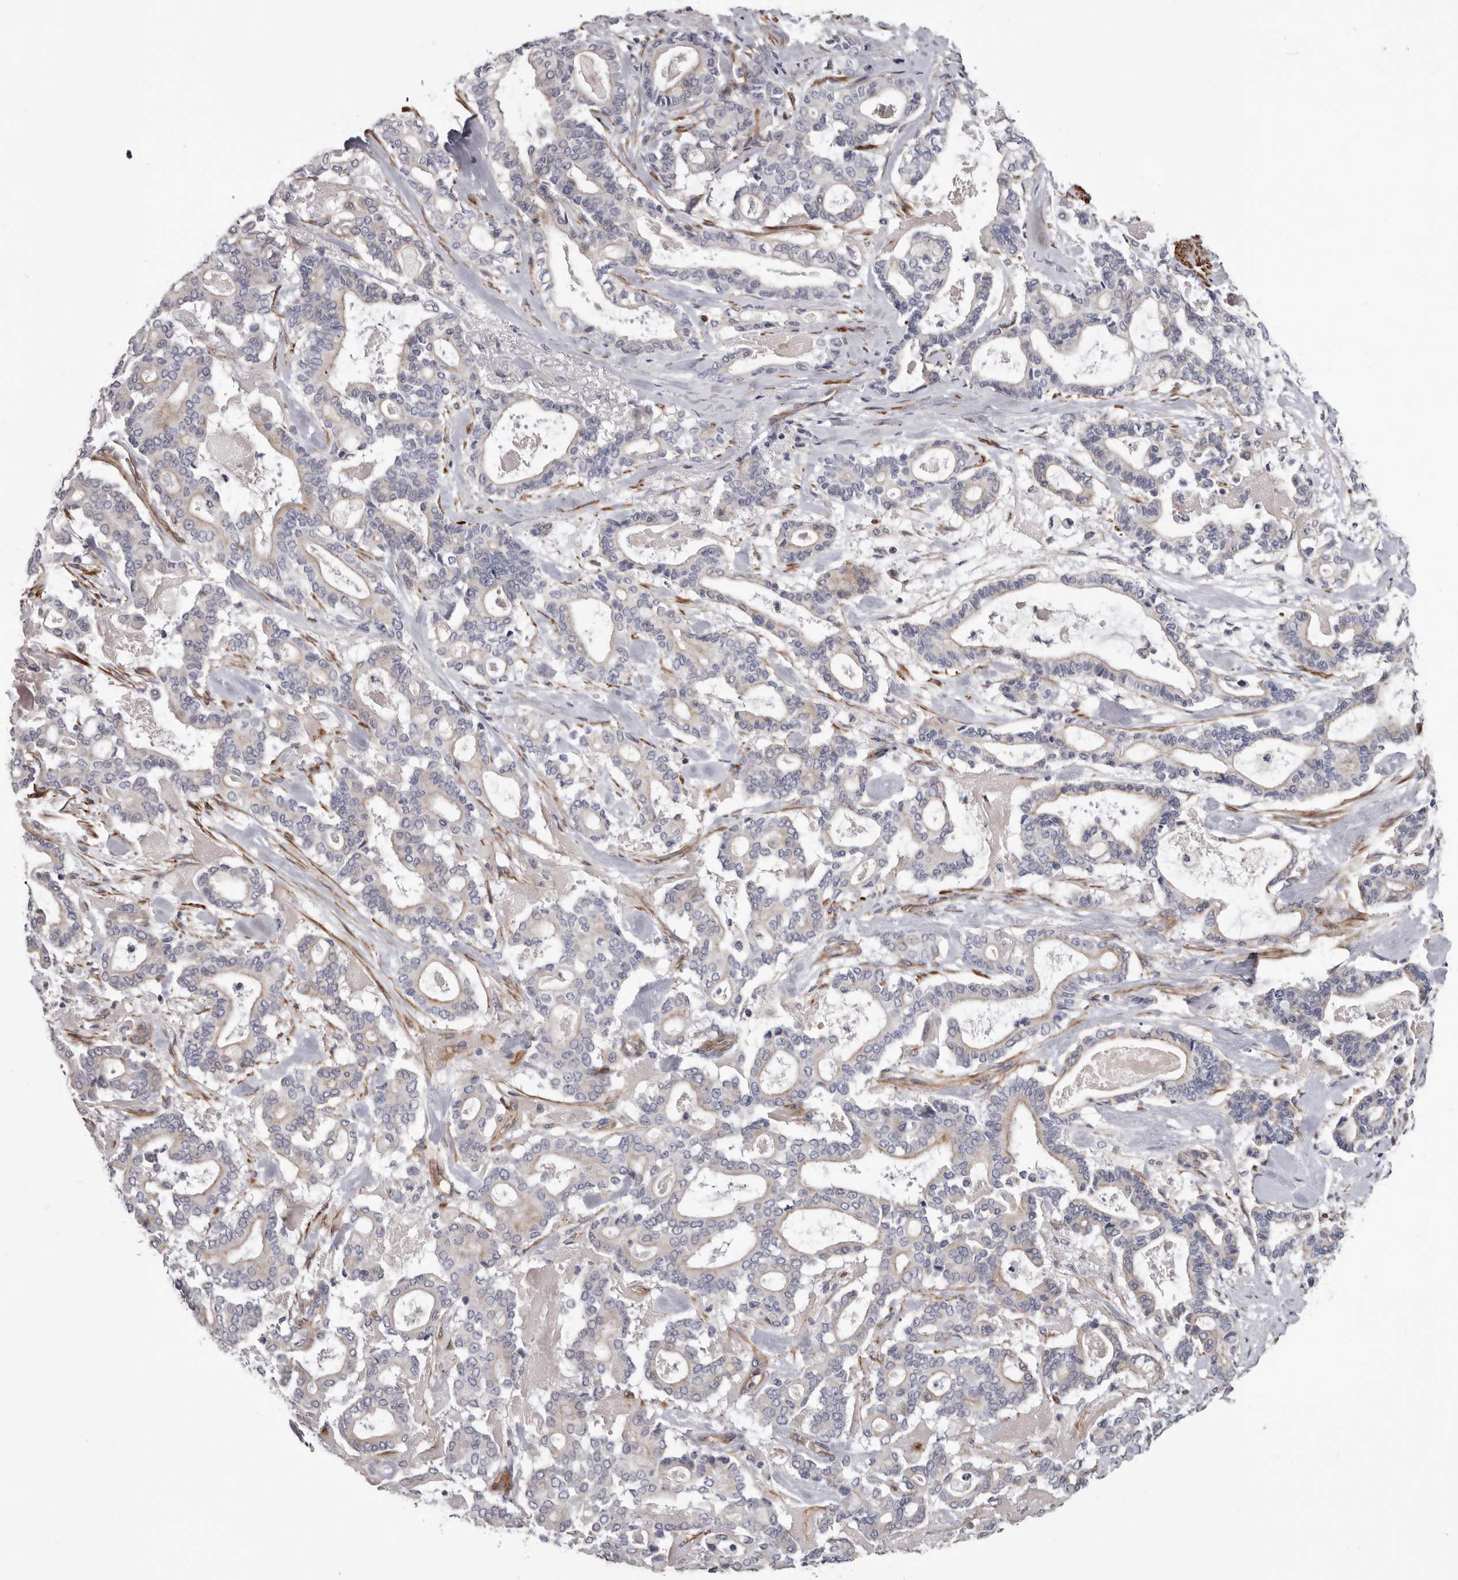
{"staining": {"intensity": "weak", "quantity": "25%-75%", "location": "cytoplasmic/membranous"}, "tissue": "pancreatic cancer", "cell_type": "Tumor cells", "image_type": "cancer", "snomed": [{"axis": "morphology", "description": "Adenocarcinoma, NOS"}, {"axis": "topography", "description": "Pancreas"}], "caption": "High-magnification brightfield microscopy of pancreatic cancer (adenocarcinoma) stained with DAB (3,3'-diaminobenzidine) (brown) and counterstained with hematoxylin (blue). tumor cells exhibit weak cytoplasmic/membranous positivity is appreciated in approximately25%-75% of cells.", "gene": "ADGRL4", "patient": {"sex": "male", "age": 63}}